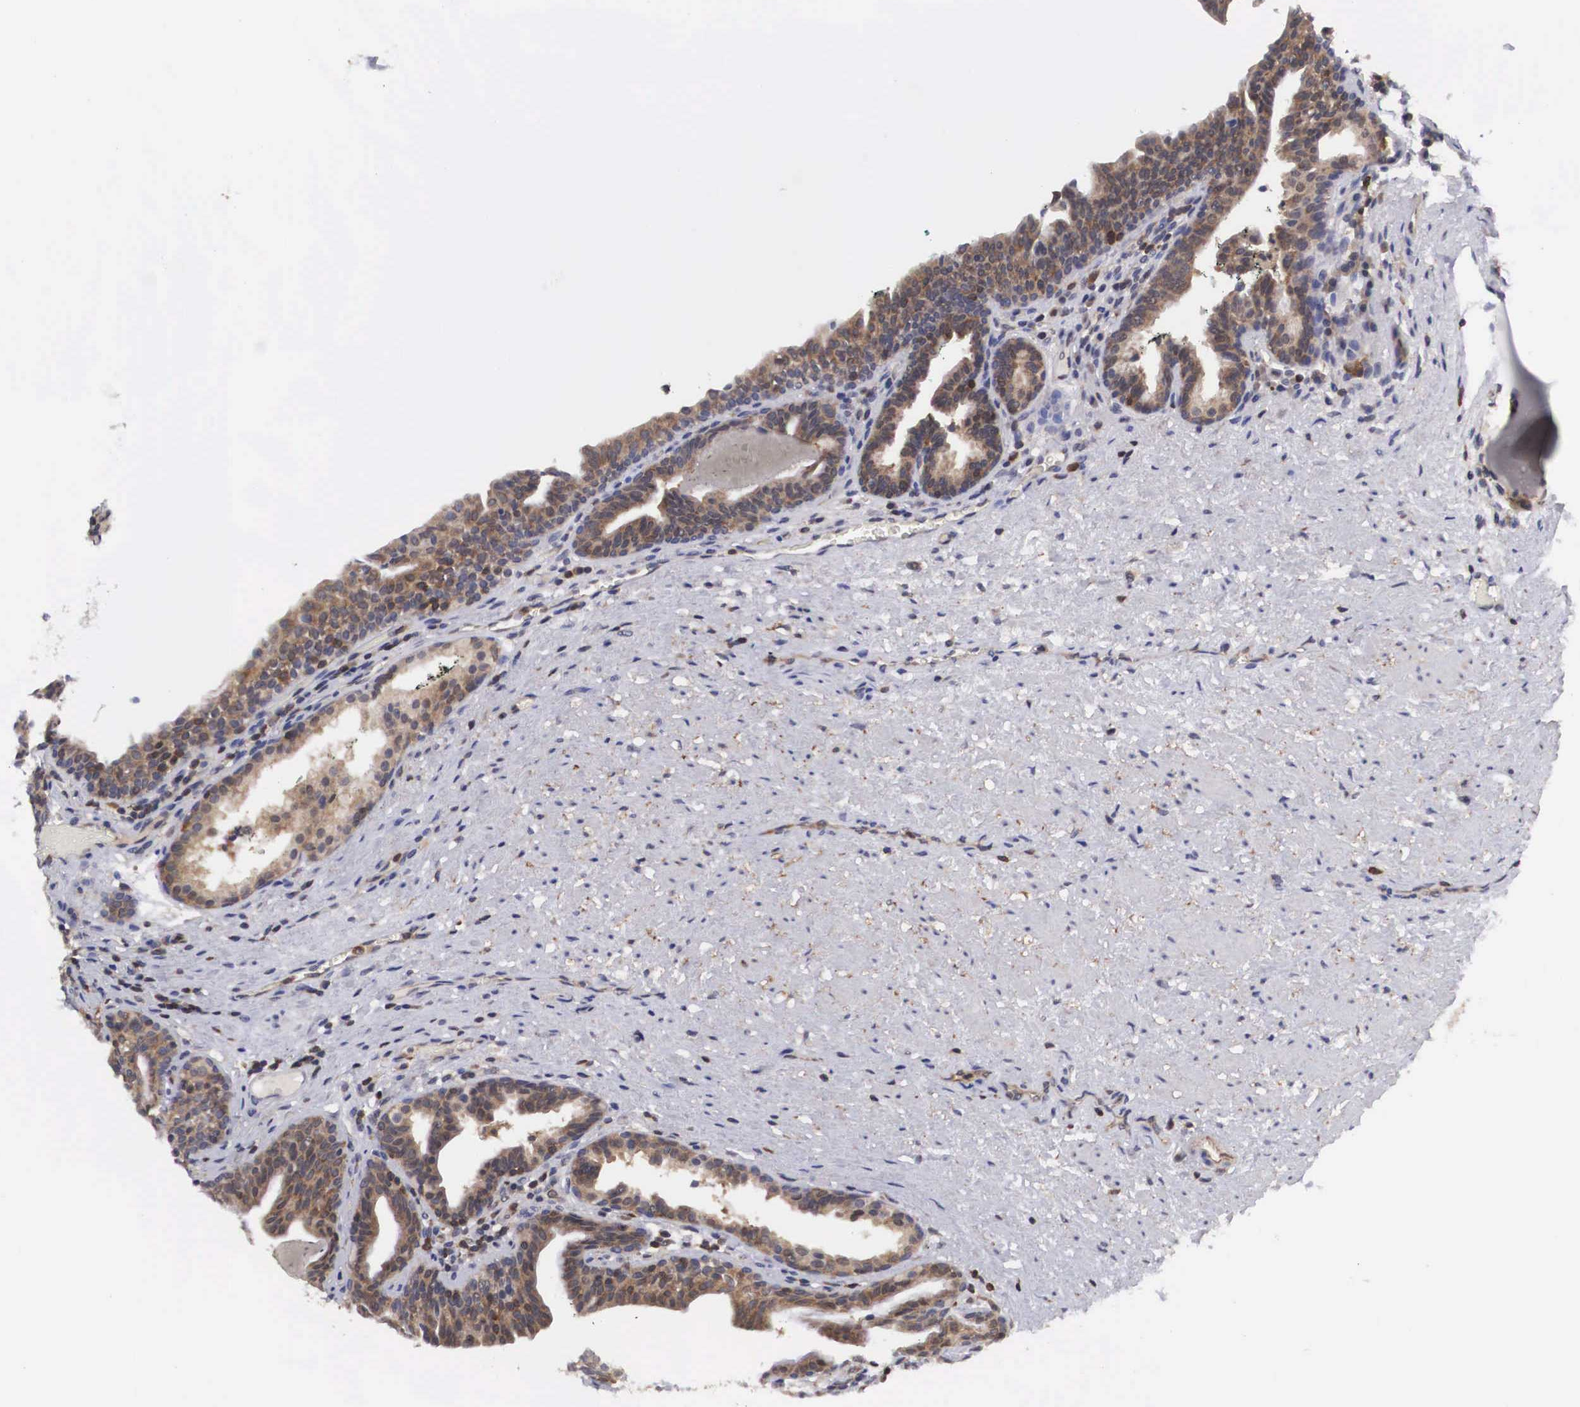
{"staining": {"intensity": "strong", "quantity": ">75%", "location": "cytoplasmic/membranous,nuclear"}, "tissue": "prostate", "cell_type": "Glandular cells", "image_type": "normal", "snomed": [{"axis": "morphology", "description": "Normal tissue, NOS"}, {"axis": "topography", "description": "Prostate"}], "caption": "Immunohistochemistry photomicrograph of unremarkable prostate stained for a protein (brown), which displays high levels of strong cytoplasmic/membranous,nuclear positivity in approximately >75% of glandular cells.", "gene": "ADSL", "patient": {"sex": "male", "age": 65}}